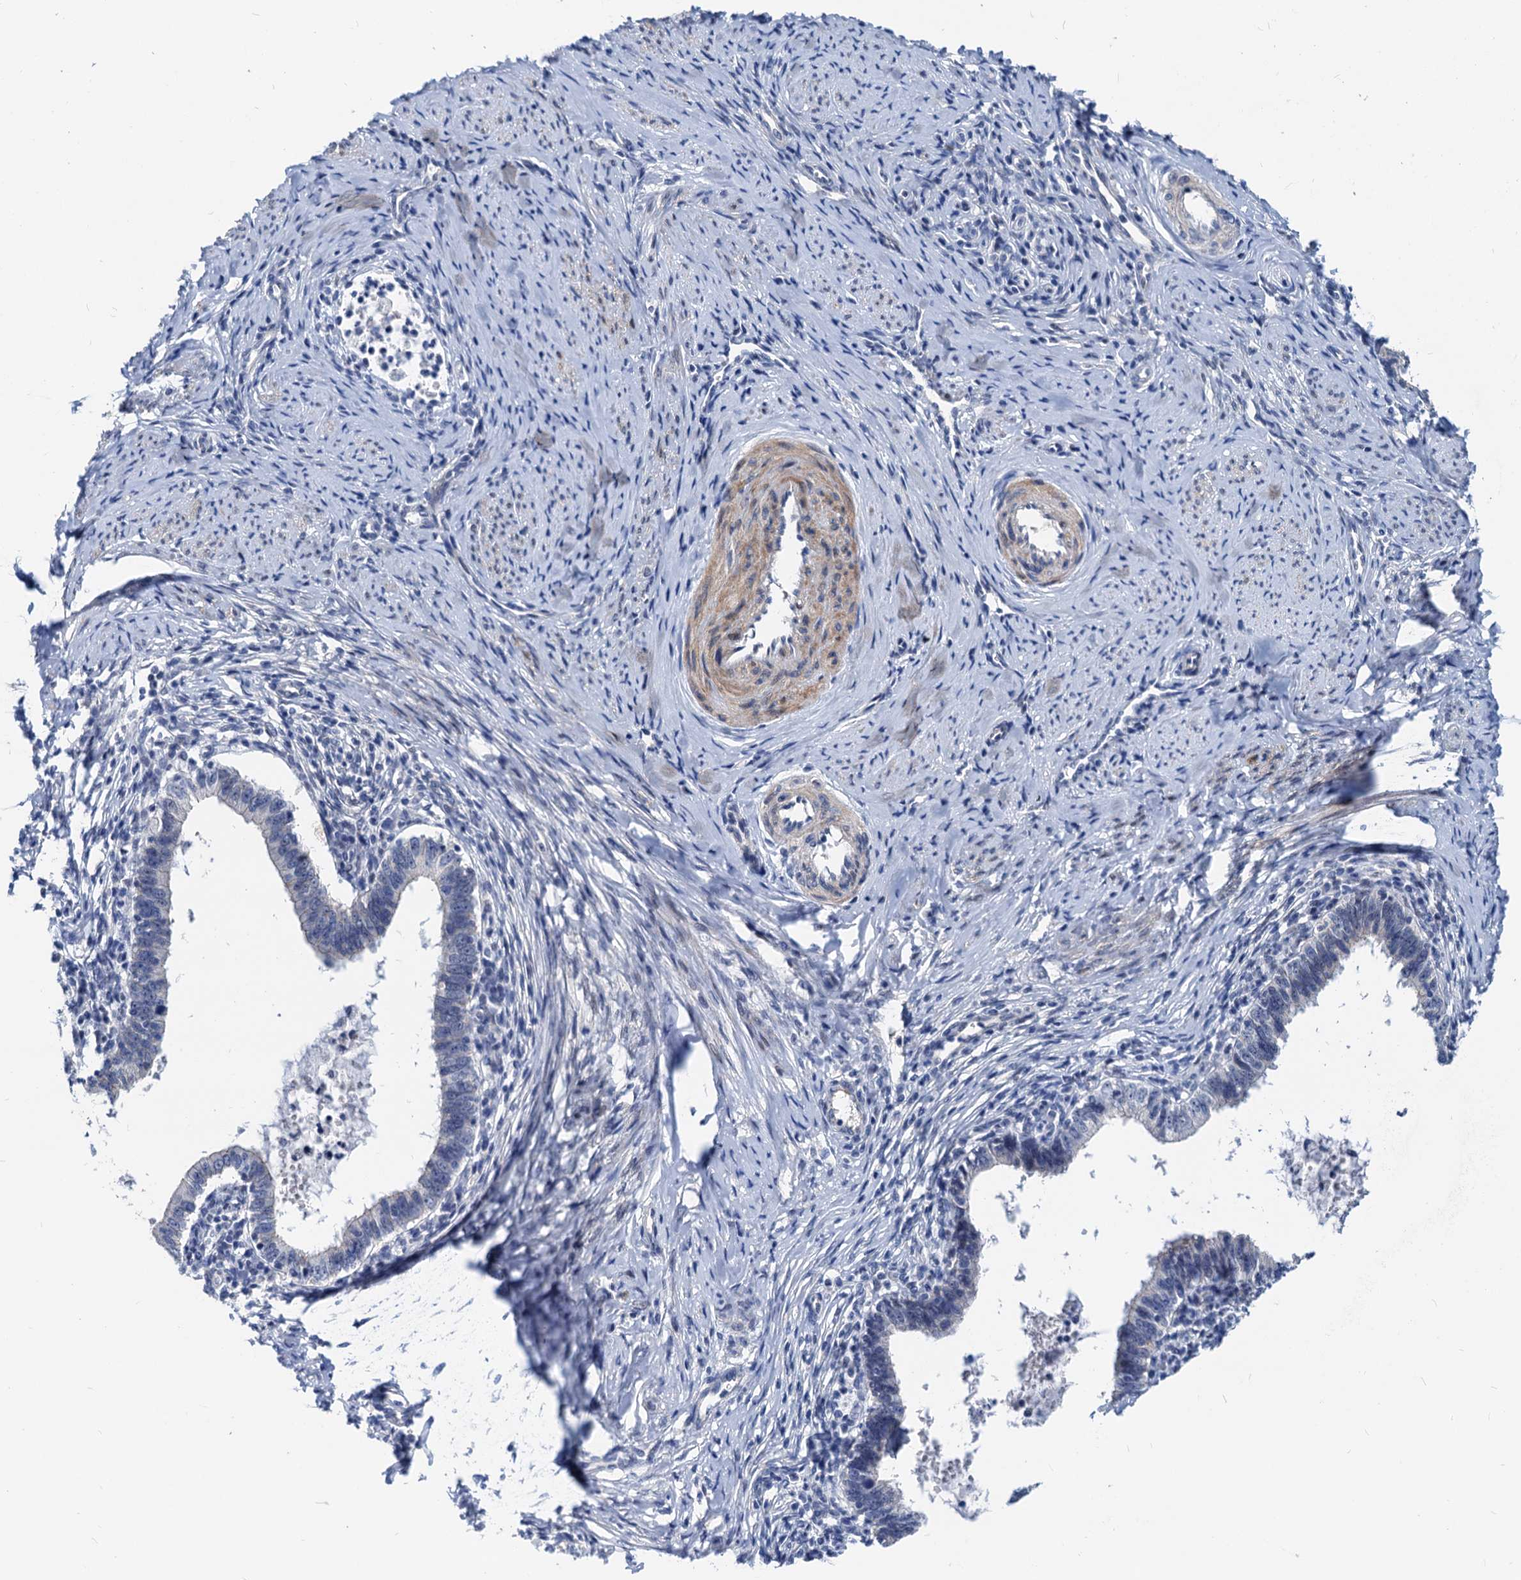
{"staining": {"intensity": "negative", "quantity": "none", "location": "none"}, "tissue": "cervical cancer", "cell_type": "Tumor cells", "image_type": "cancer", "snomed": [{"axis": "morphology", "description": "Adenocarcinoma, NOS"}, {"axis": "topography", "description": "Cervix"}], "caption": "A high-resolution micrograph shows IHC staining of cervical cancer, which displays no significant positivity in tumor cells.", "gene": "HSF2", "patient": {"sex": "female", "age": 36}}